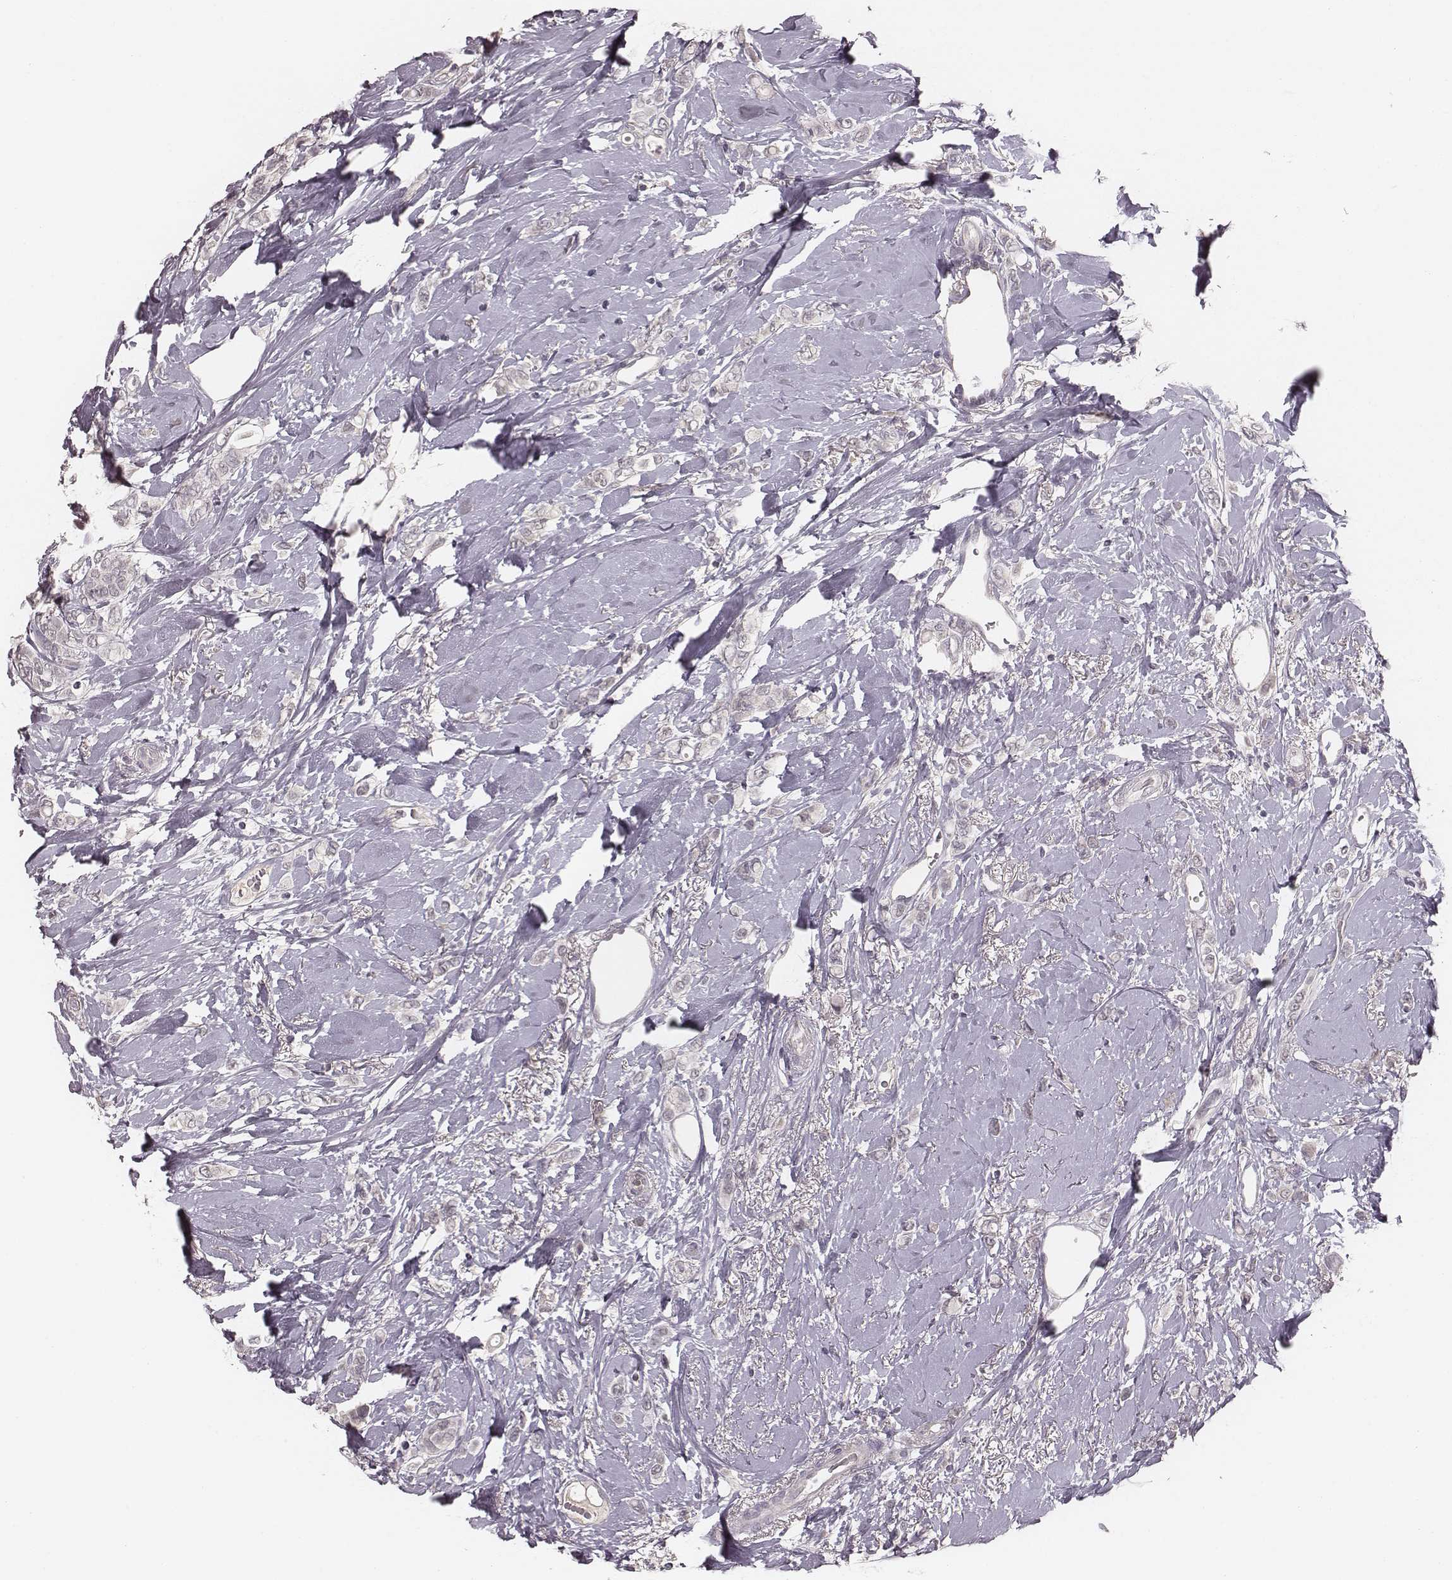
{"staining": {"intensity": "negative", "quantity": "none", "location": "none"}, "tissue": "breast cancer", "cell_type": "Tumor cells", "image_type": "cancer", "snomed": [{"axis": "morphology", "description": "Lobular carcinoma"}, {"axis": "topography", "description": "Breast"}], "caption": "This is a micrograph of IHC staining of breast cancer (lobular carcinoma), which shows no expression in tumor cells. (DAB immunohistochemistry (IHC) with hematoxylin counter stain).", "gene": "LY6K", "patient": {"sex": "female", "age": 66}}